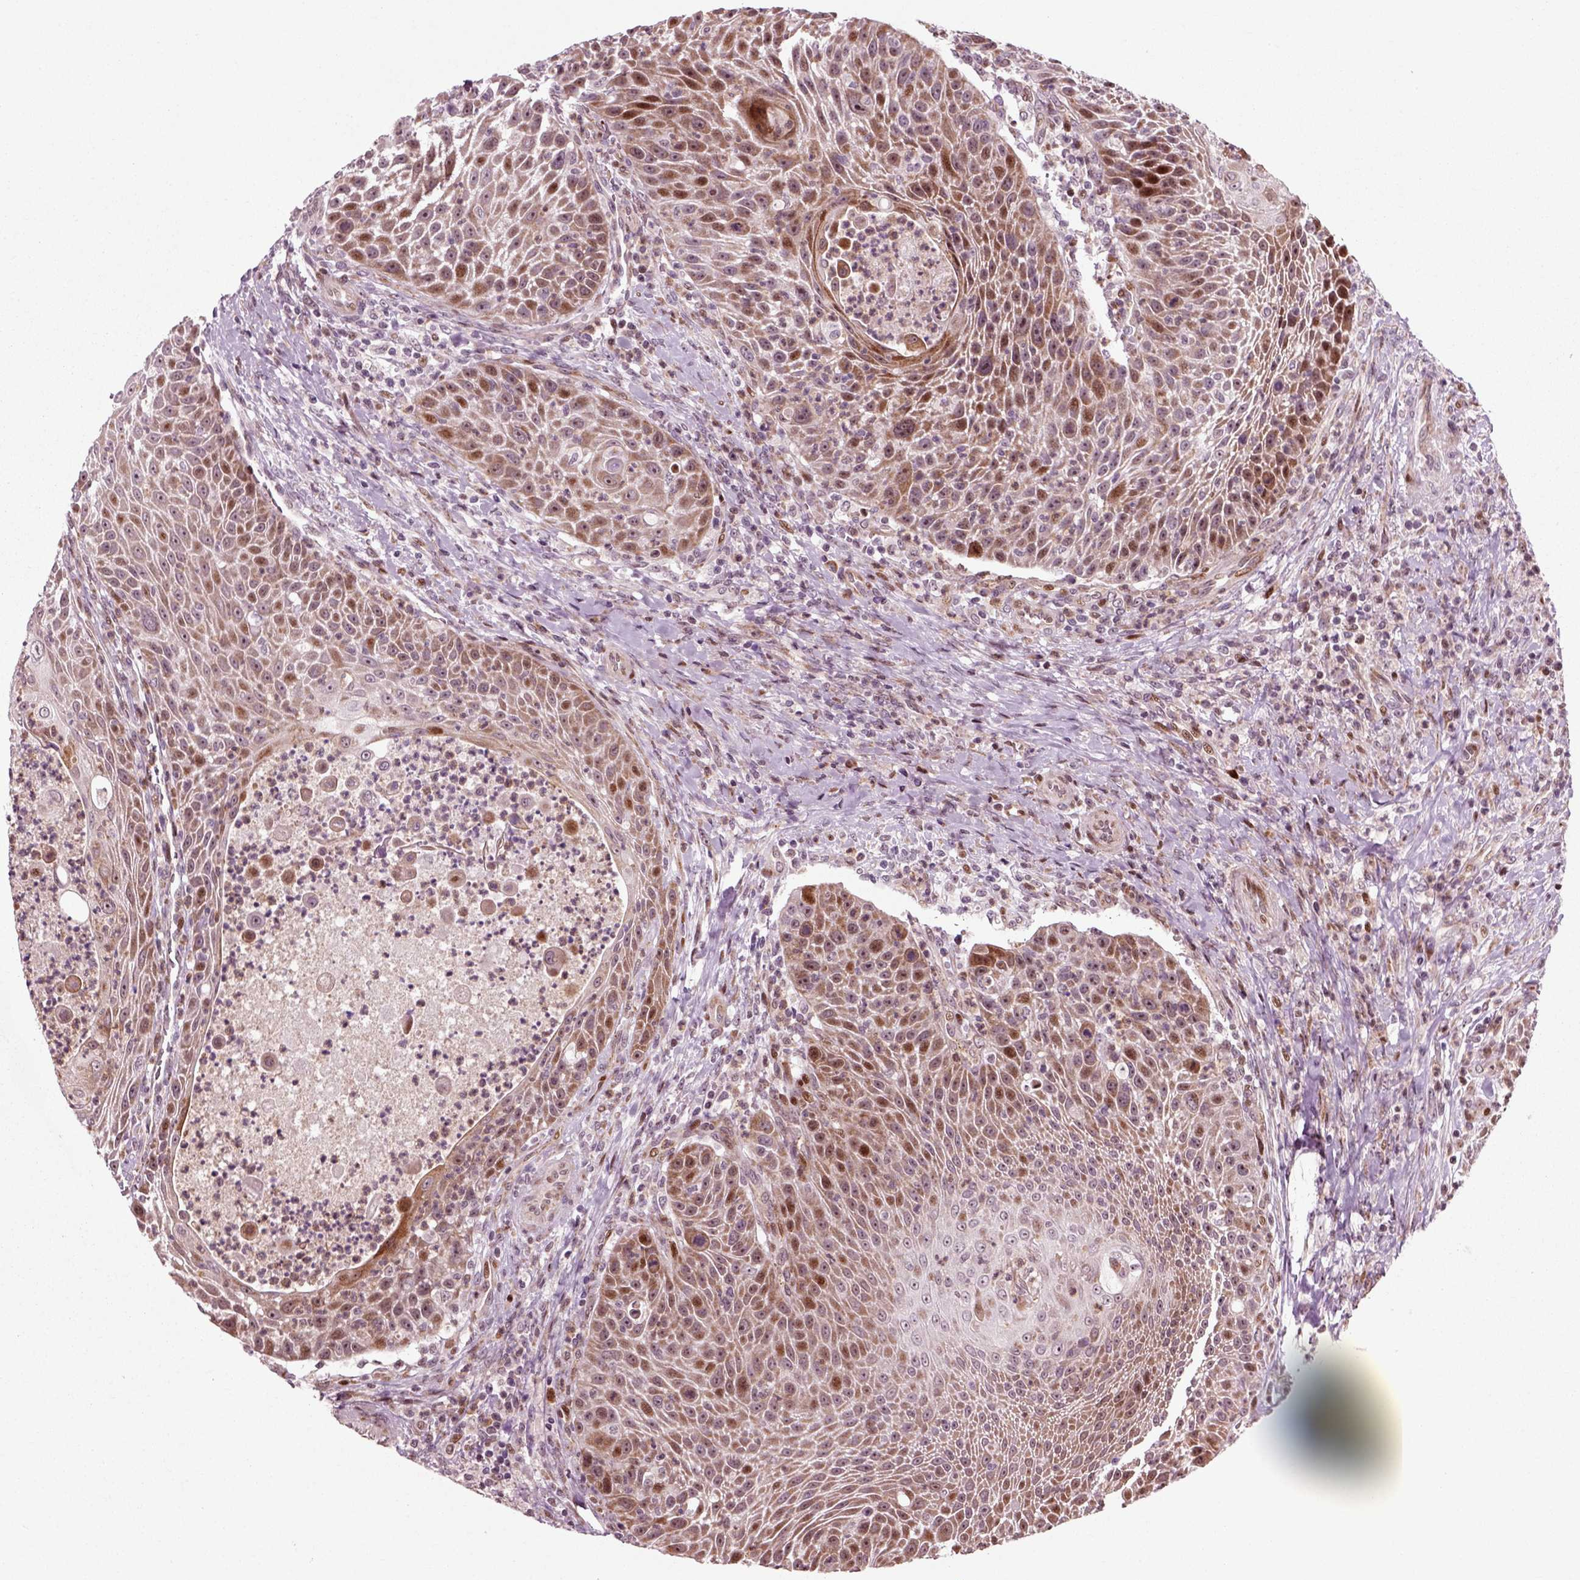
{"staining": {"intensity": "moderate", "quantity": ">75%", "location": "cytoplasmic/membranous,nuclear"}, "tissue": "head and neck cancer", "cell_type": "Tumor cells", "image_type": "cancer", "snomed": [{"axis": "morphology", "description": "Squamous cell carcinoma, NOS"}, {"axis": "topography", "description": "Head-Neck"}], "caption": "An IHC photomicrograph of neoplastic tissue is shown. Protein staining in brown labels moderate cytoplasmic/membranous and nuclear positivity in squamous cell carcinoma (head and neck) within tumor cells.", "gene": "CDC14A", "patient": {"sex": "male", "age": 69}}